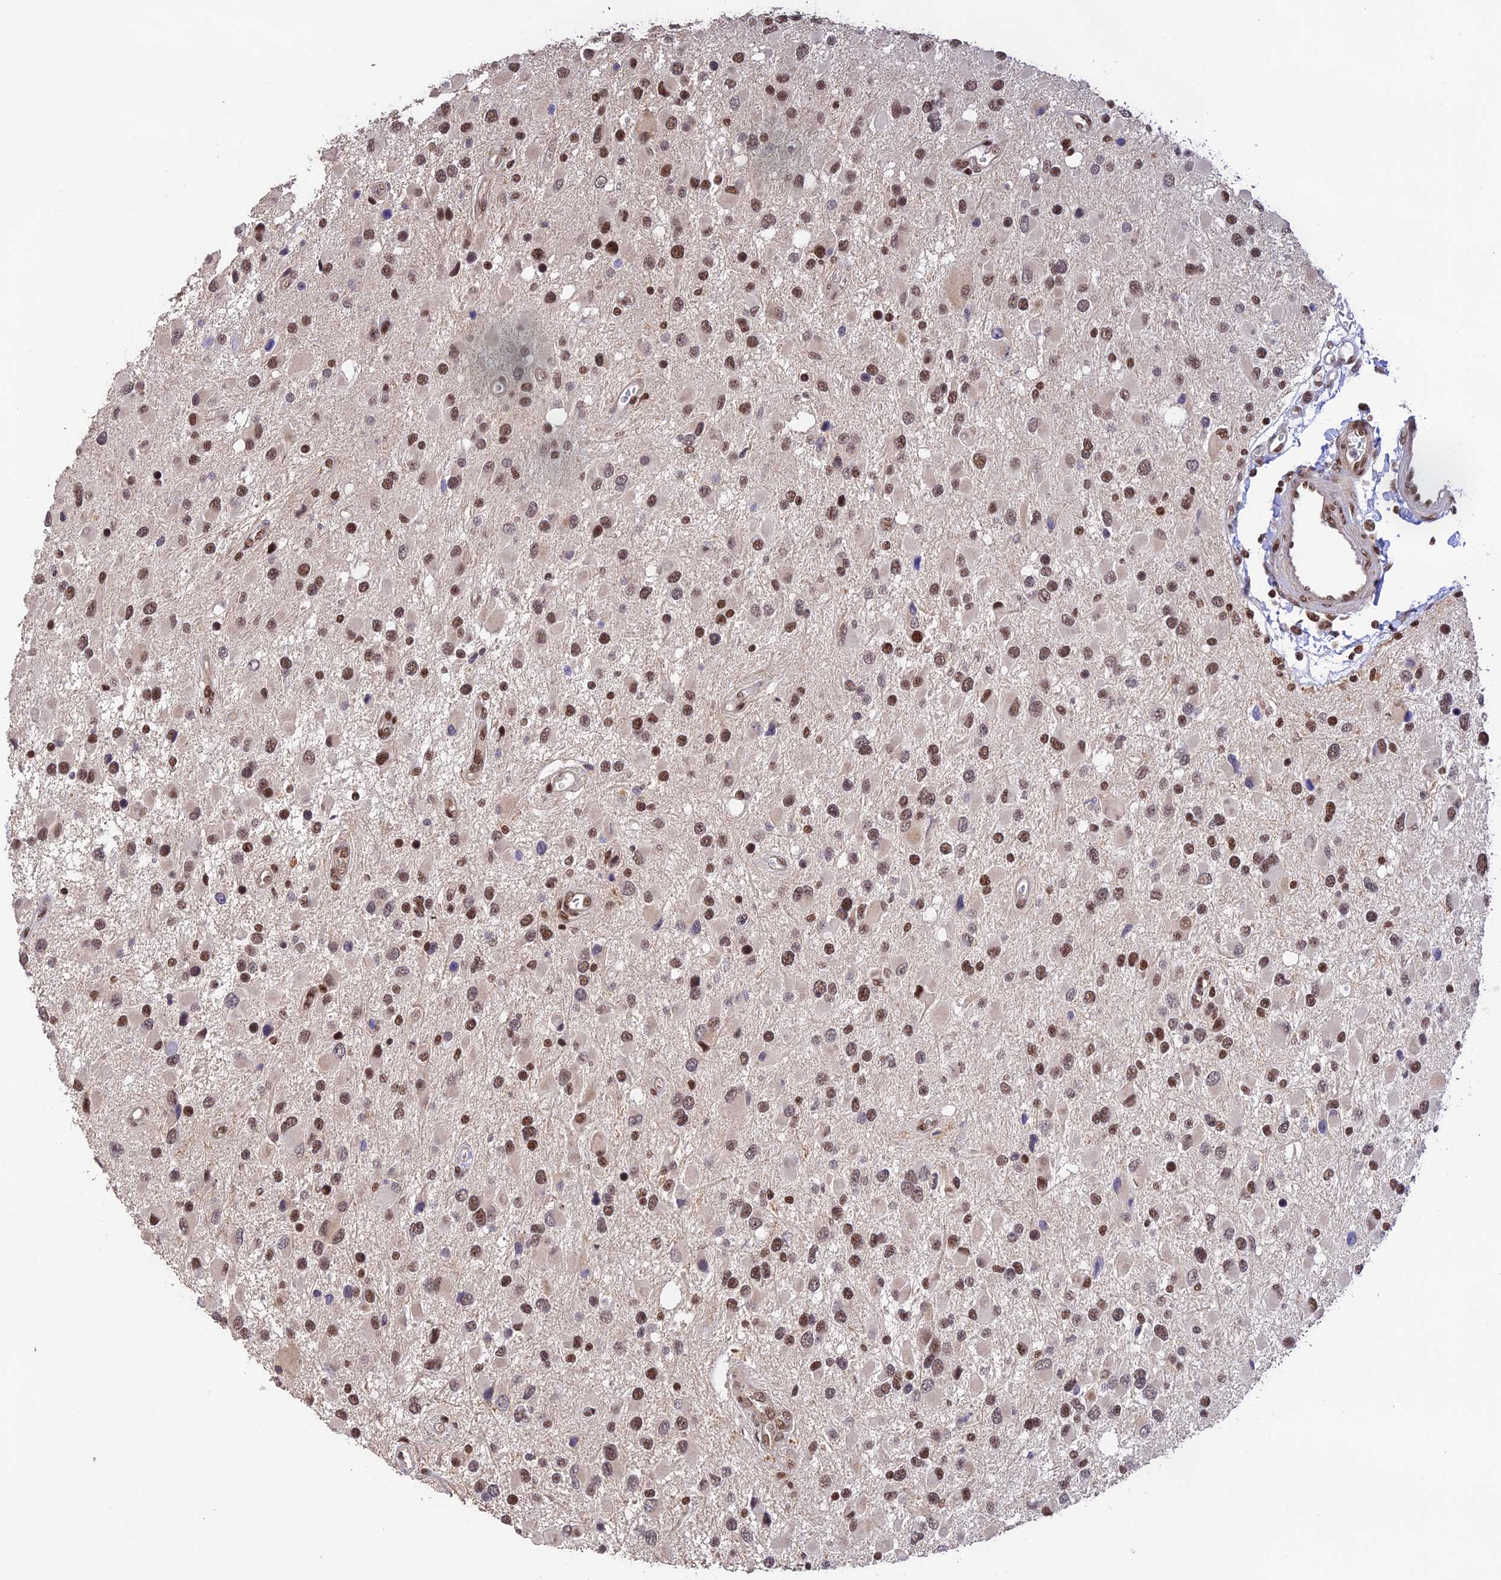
{"staining": {"intensity": "strong", "quantity": ">75%", "location": "nuclear"}, "tissue": "glioma", "cell_type": "Tumor cells", "image_type": "cancer", "snomed": [{"axis": "morphology", "description": "Glioma, malignant, High grade"}, {"axis": "topography", "description": "Brain"}], "caption": "Glioma was stained to show a protein in brown. There is high levels of strong nuclear positivity in approximately >75% of tumor cells.", "gene": "THAP11", "patient": {"sex": "male", "age": 53}}